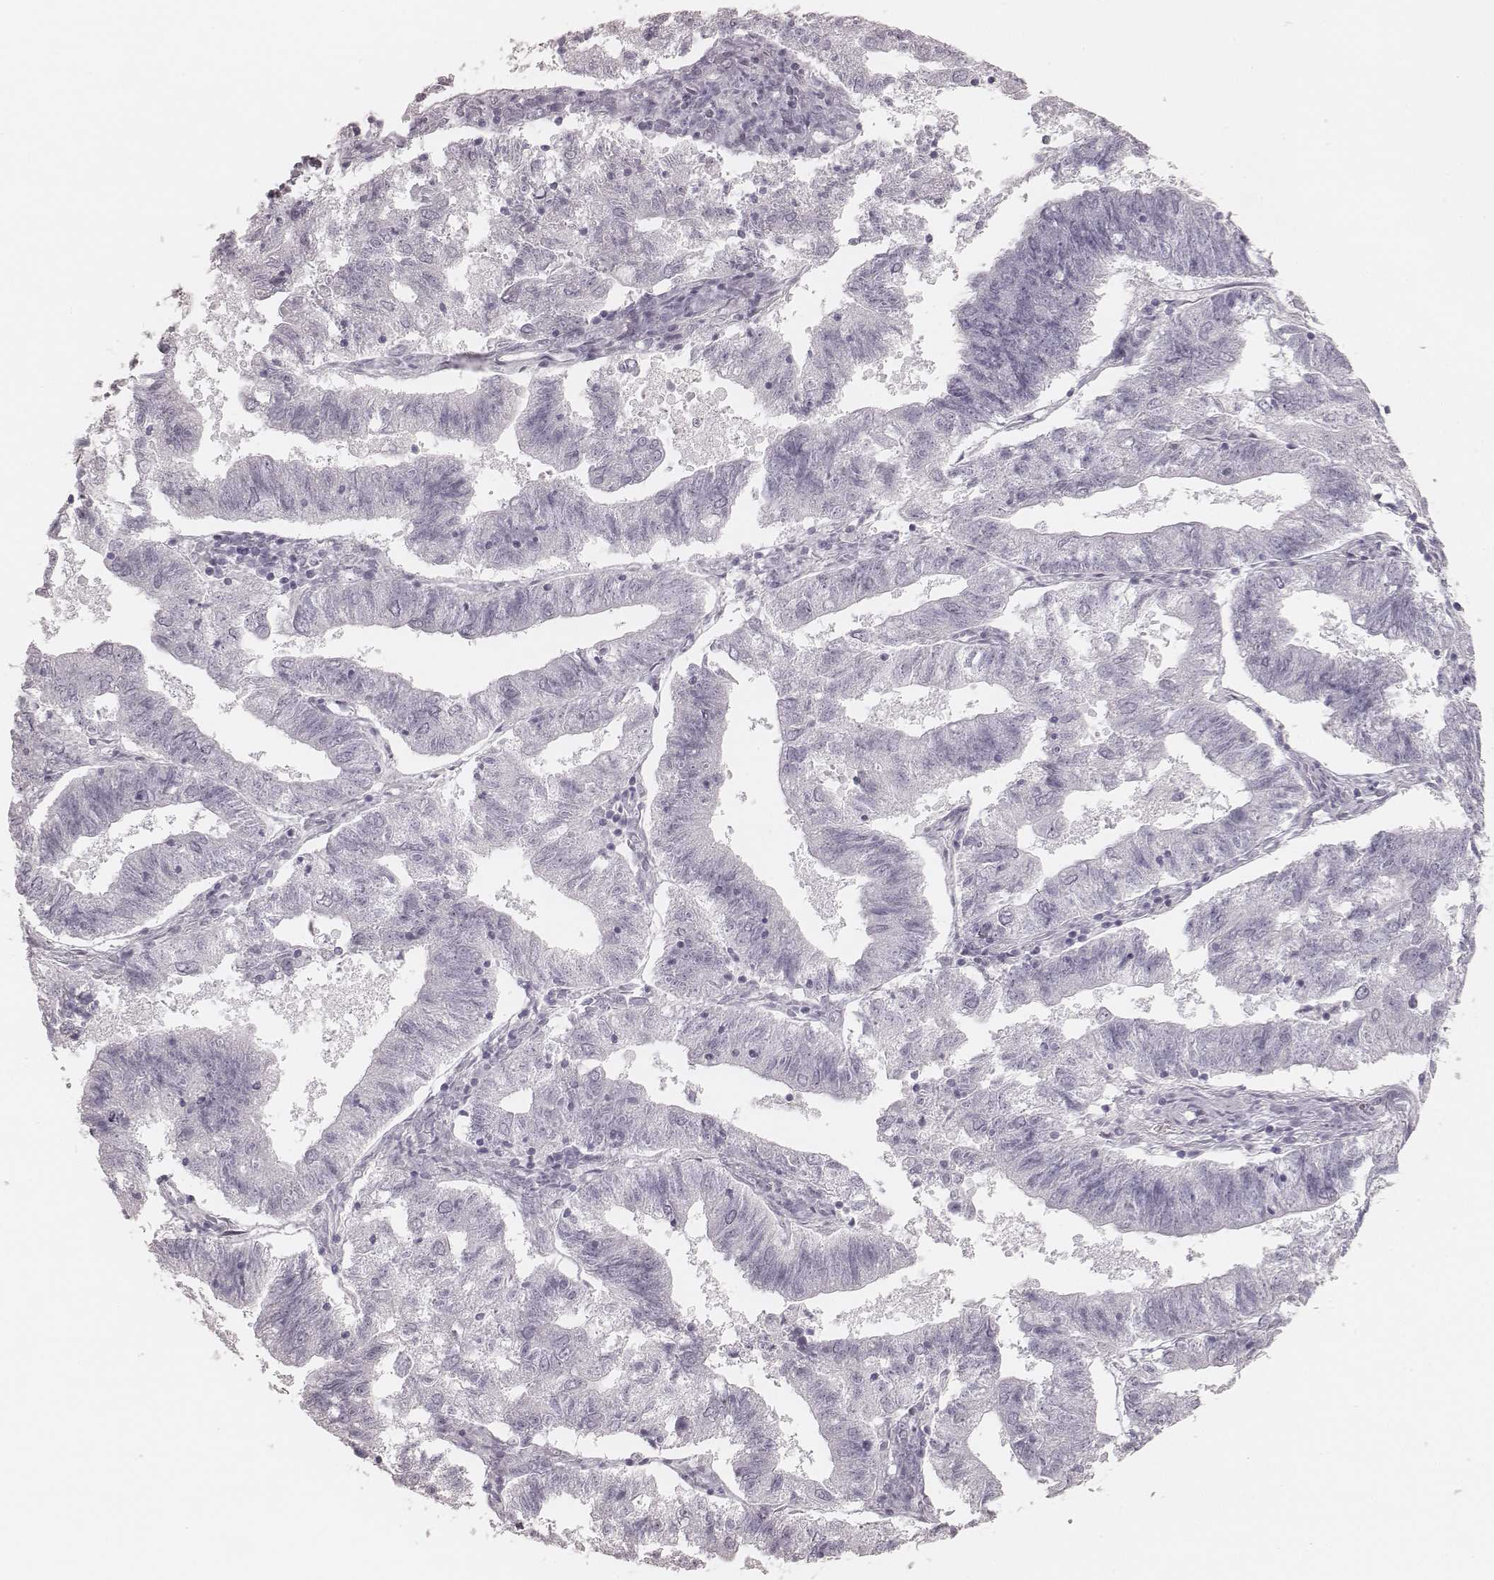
{"staining": {"intensity": "negative", "quantity": "none", "location": "none"}, "tissue": "endometrial cancer", "cell_type": "Tumor cells", "image_type": "cancer", "snomed": [{"axis": "morphology", "description": "Adenocarcinoma, NOS"}, {"axis": "topography", "description": "Endometrium"}], "caption": "There is no significant staining in tumor cells of adenocarcinoma (endometrial).", "gene": "KRT82", "patient": {"sex": "female", "age": 82}}